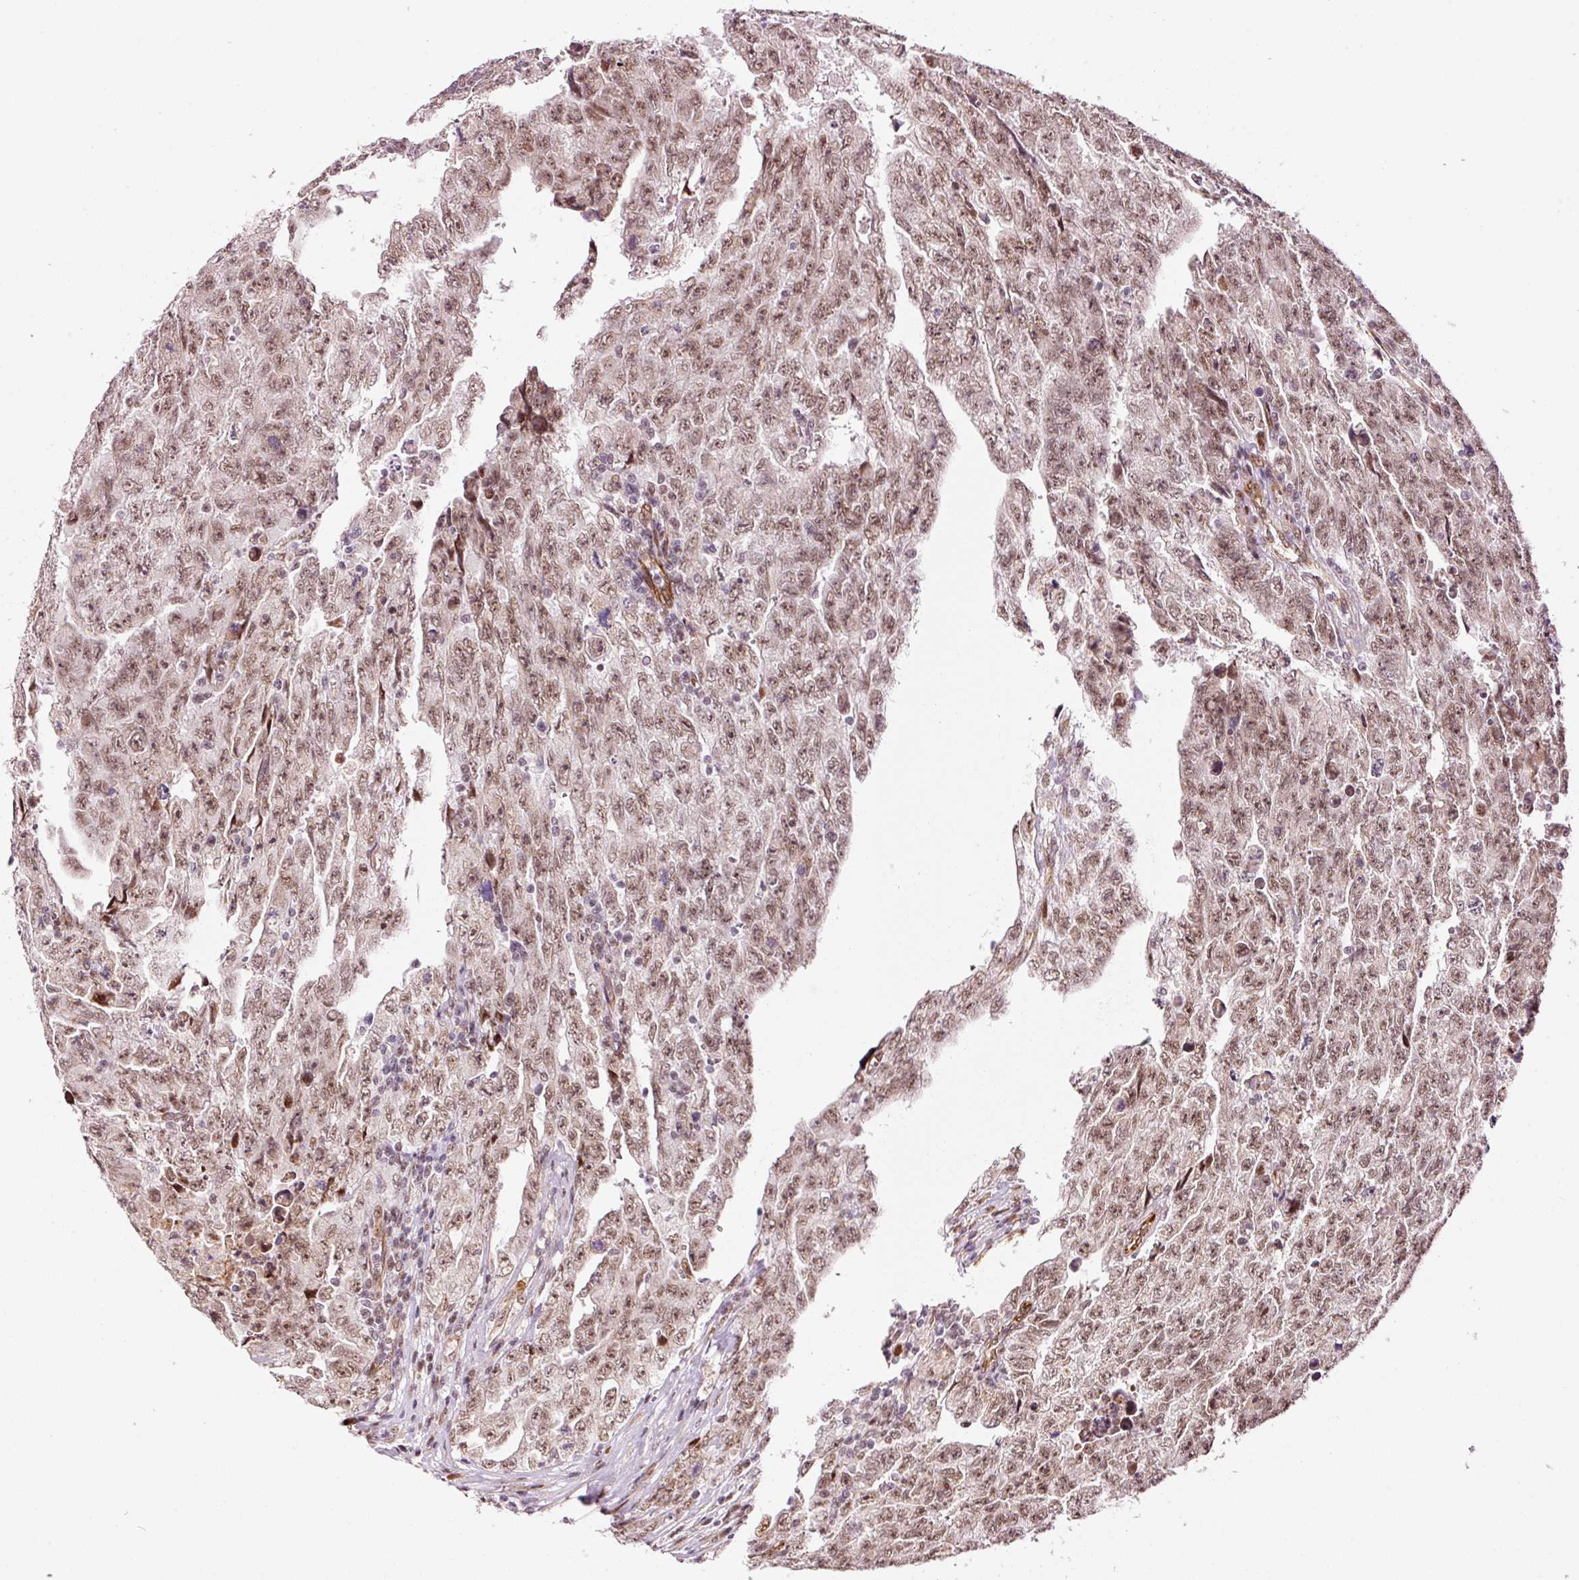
{"staining": {"intensity": "moderate", "quantity": ">75%", "location": "nuclear"}, "tissue": "testis cancer", "cell_type": "Tumor cells", "image_type": "cancer", "snomed": [{"axis": "morphology", "description": "Carcinoma, Embryonal, NOS"}, {"axis": "topography", "description": "Testis"}], "caption": "Immunohistochemistry (IHC) histopathology image of embryonal carcinoma (testis) stained for a protein (brown), which exhibits medium levels of moderate nuclear positivity in about >75% of tumor cells.", "gene": "ANKRD20A1", "patient": {"sex": "male", "age": 28}}